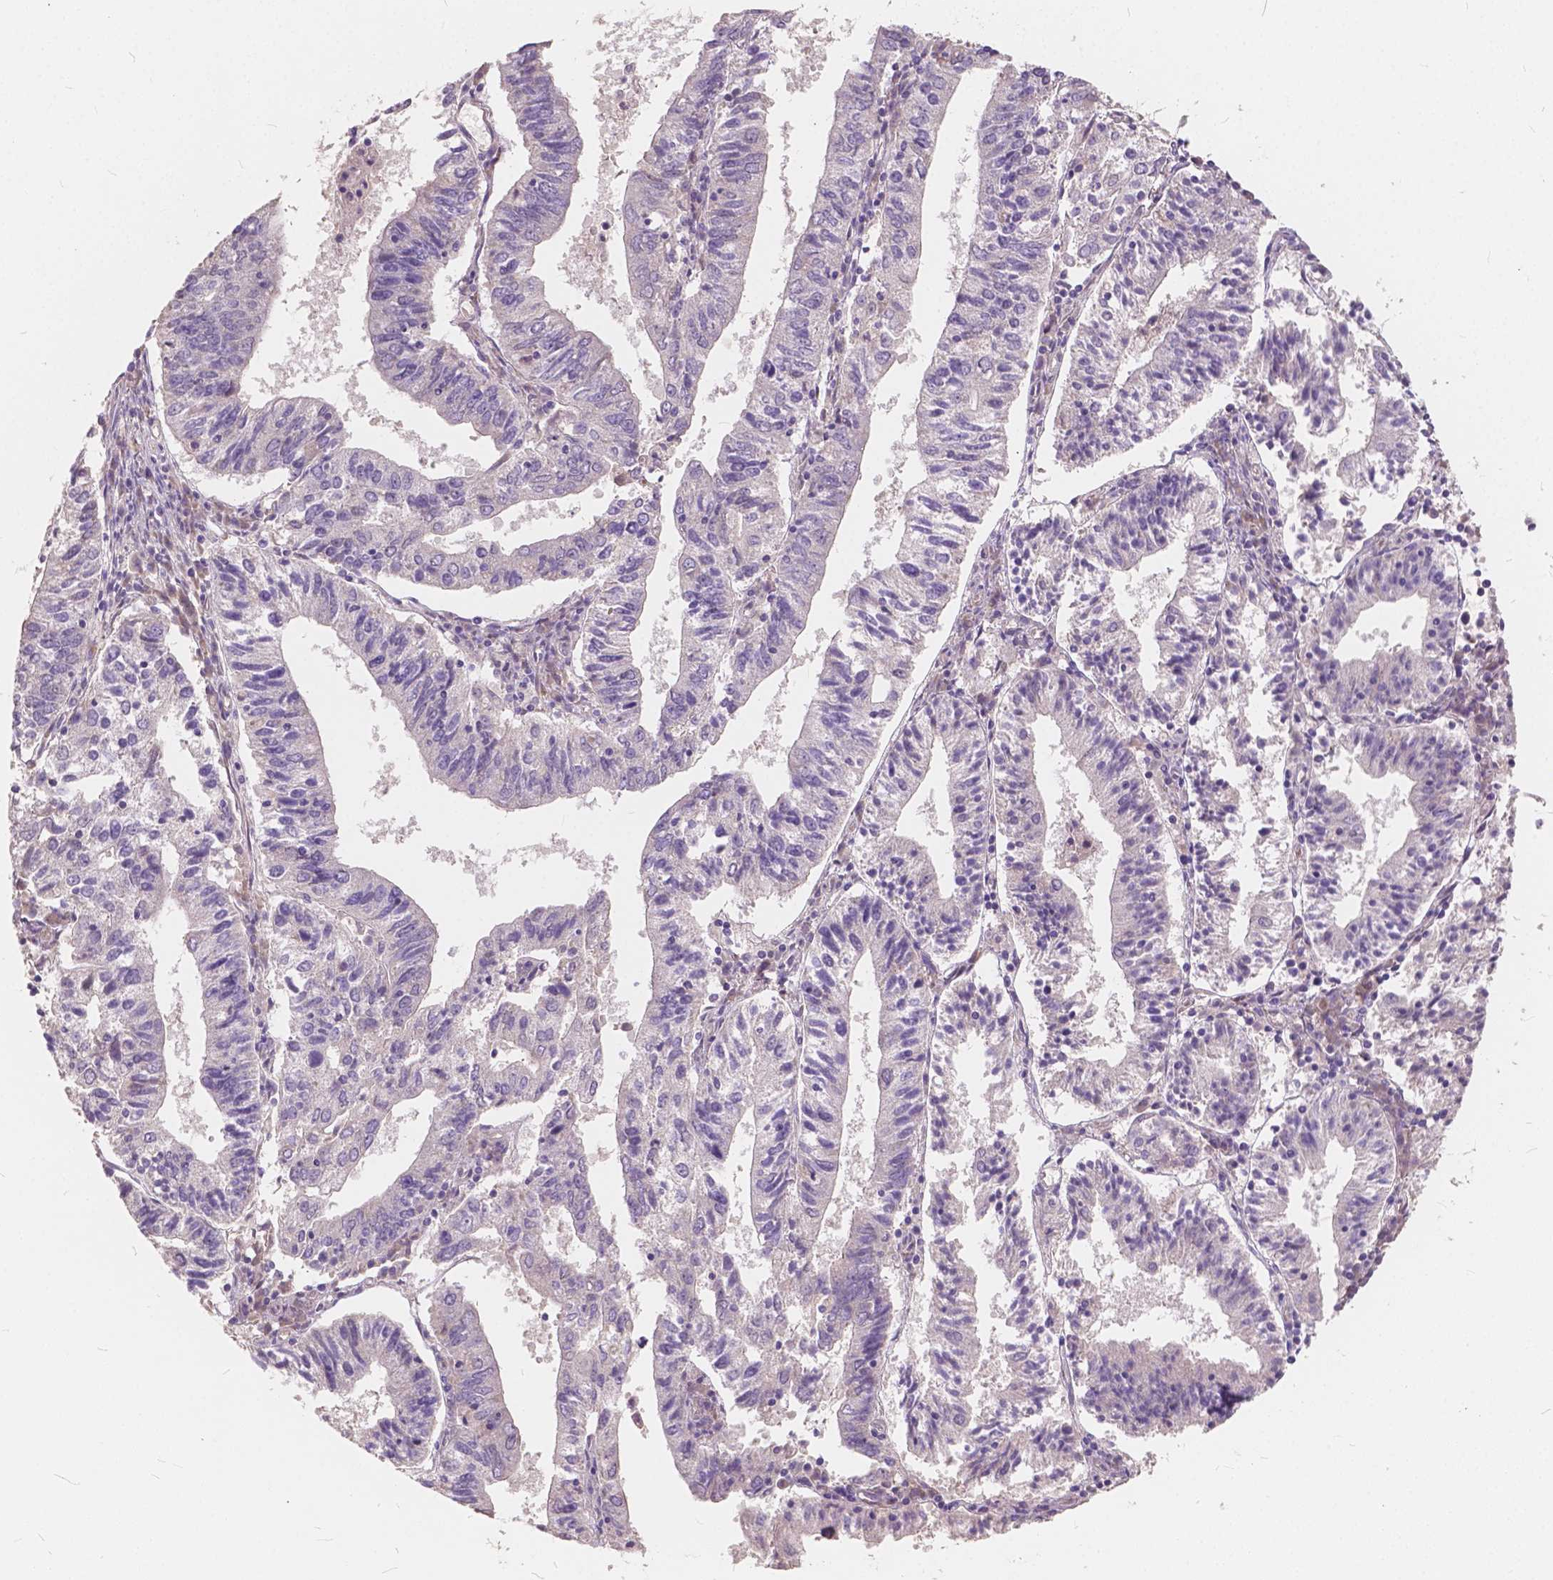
{"staining": {"intensity": "negative", "quantity": "none", "location": "none"}, "tissue": "endometrial cancer", "cell_type": "Tumor cells", "image_type": "cancer", "snomed": [{"axis": "morphology", "description": "Adenocarcinoma, NOS"}, {"axis": "topography", "description": "Endometrium"}], "caption": "A histopathology image of adenocarcinoma (endometrial) stained for a protein shows no brown staining in tumor cells.", "gene": "SLC7A8", "patient": {"sex": "female", "age": 82}}